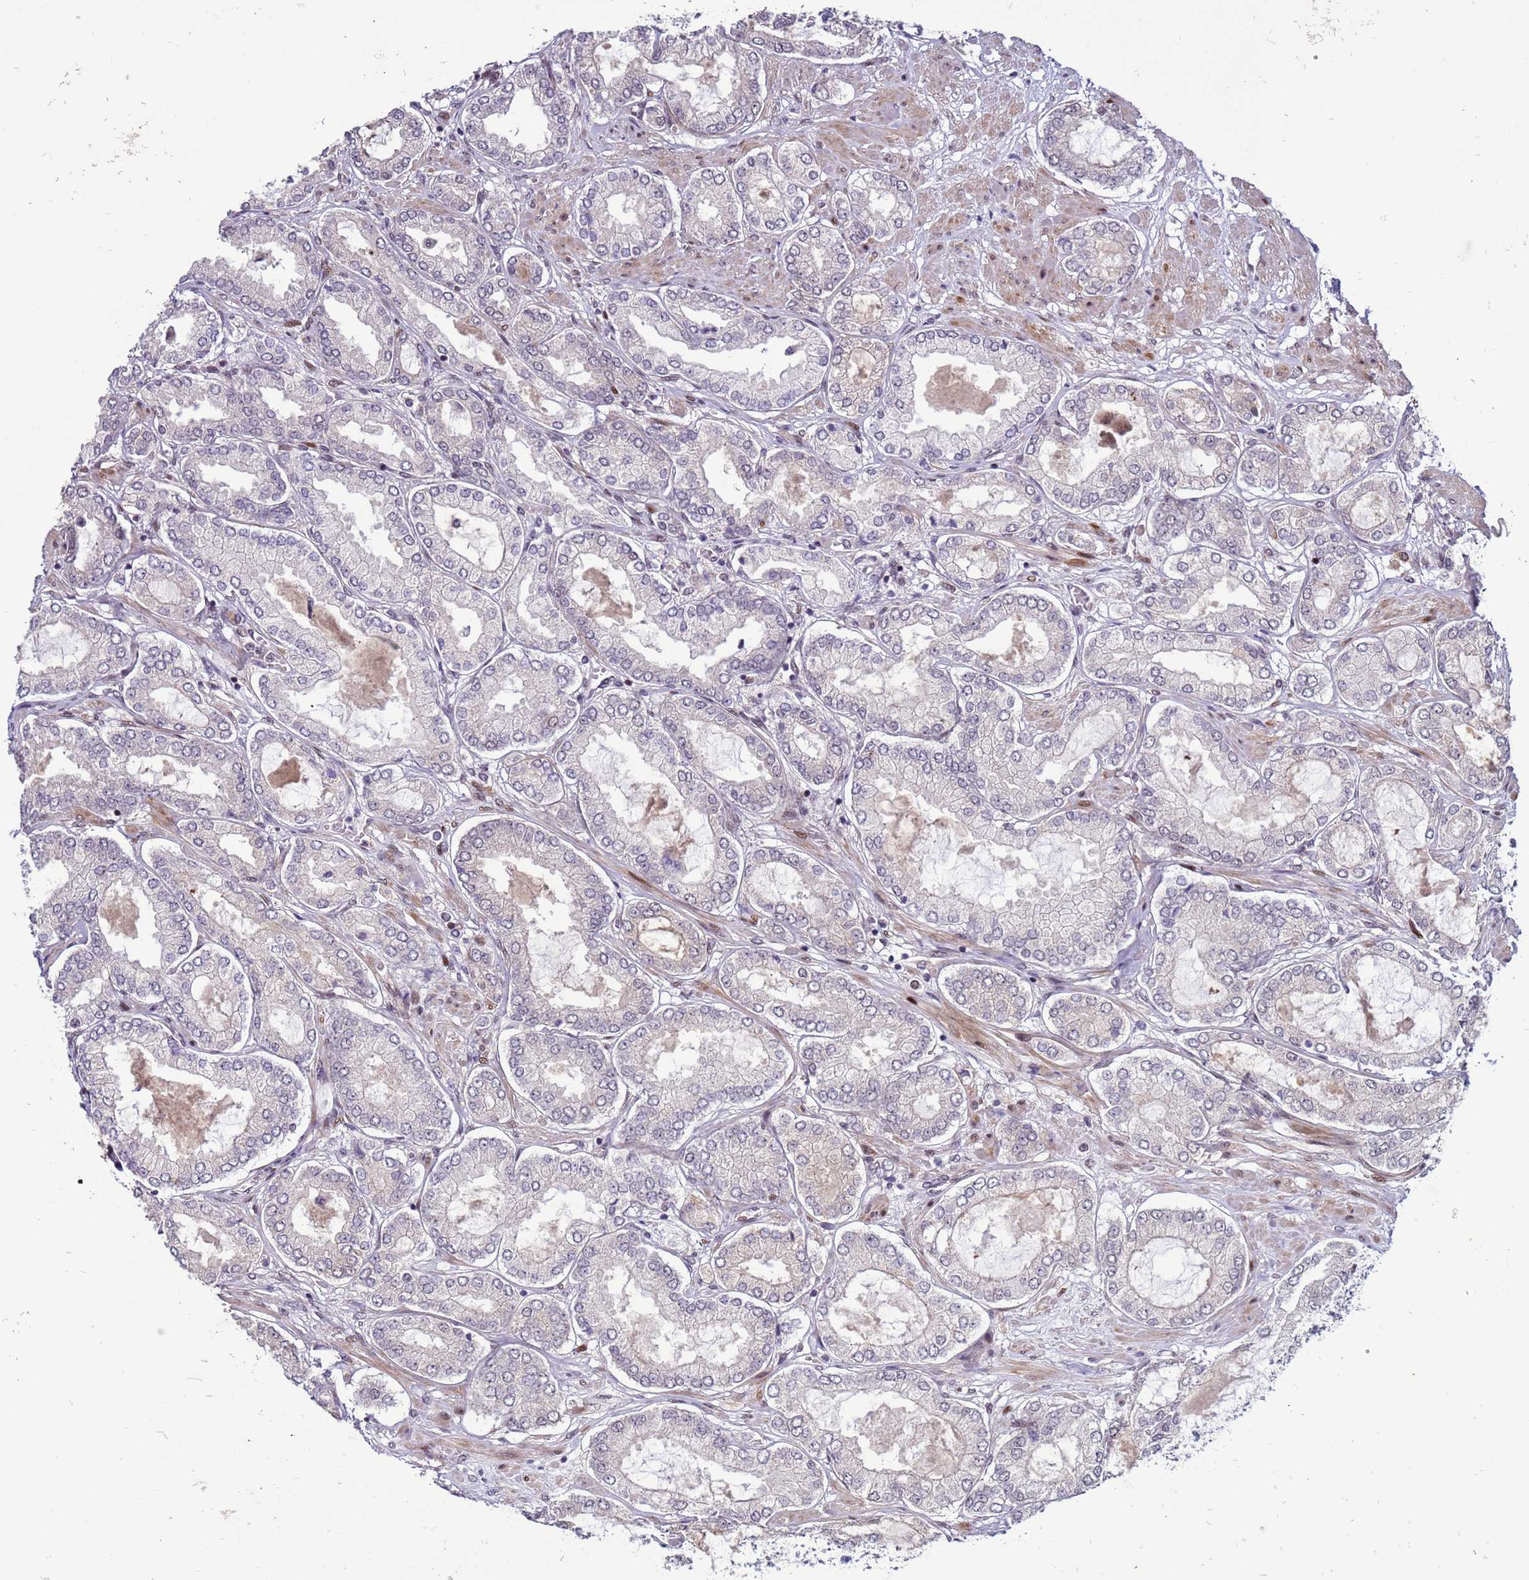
{"staining": {"intensity": "negative", "quantity": "none", "location": "none"}, "tissue": "prostate cancer", "cell_type": "Tumor cells", "image_type": "cancer", "snomed": [{"axis": "morphology", "description": "Adenocarcinoma, High grade"}, {"axis": "topography", "description": "Prostate"}], "caption": "This is an immunohistochemistry (IHC) micrograph of prostate cancer (adenocarcinoma (high-grade)). There is no staining in tumor cells.", "gene": "SHC3", "patient": {"sex": "male", "age": 68}}